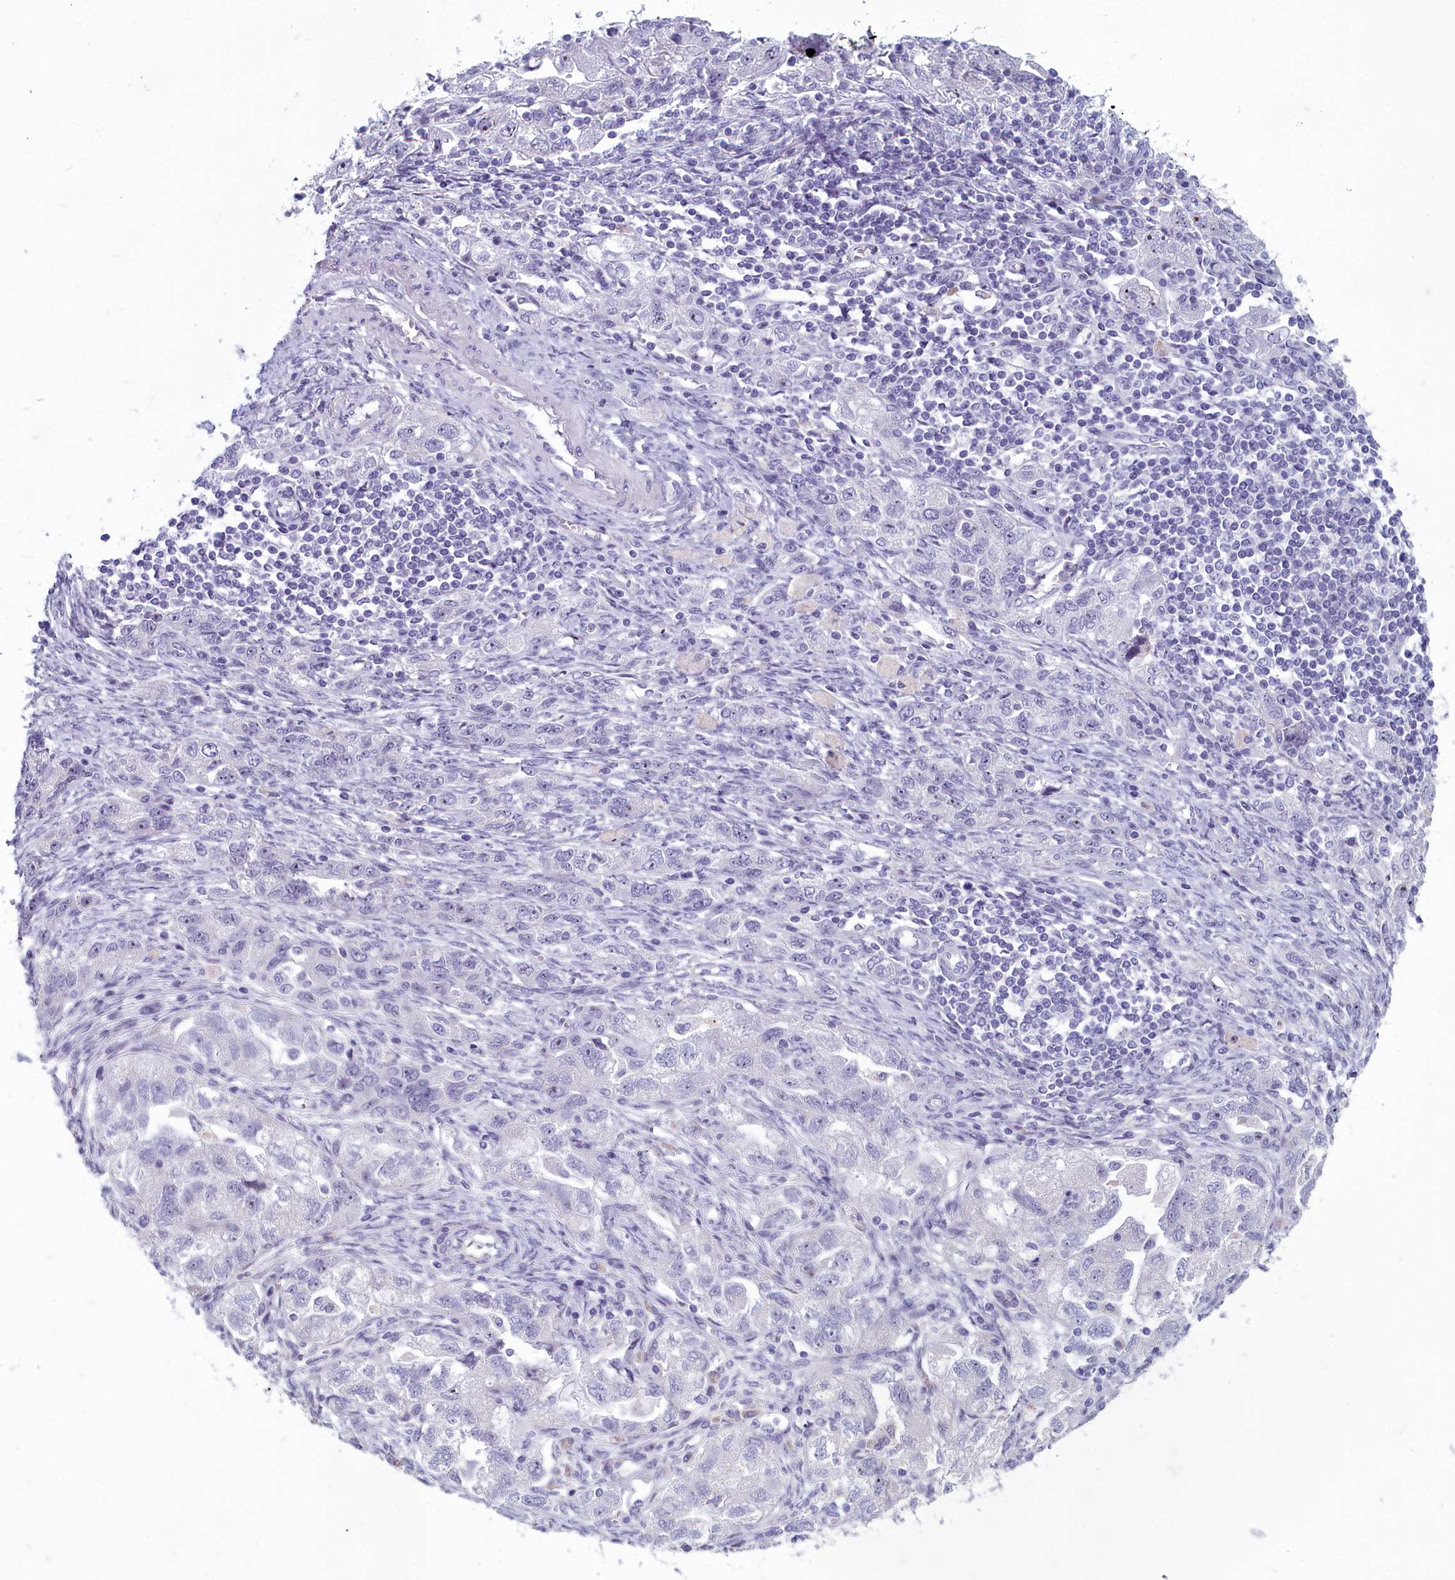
{"staining": {"intensity": "negative", "quantity": "none", "location": "none"}, "tissue": "ovarian cancer", "cell_type": "Tumor cells", "image_type": "cancer", "snomed": [{"axis": "morphology", "description": "Carcinoma, NOS"}, {"axis": "morphology", "description": "Cystadenocarcinoma, serous, NOS"}, {"axis": "topography", "description": "Ovary"}], "caption": "Image shows no significant protein expression in tumor cells of serous cystadenocarcinoma (ovarian).", "gene": "INSYN2A", "patient": {"sex": "female", "age": 69}}